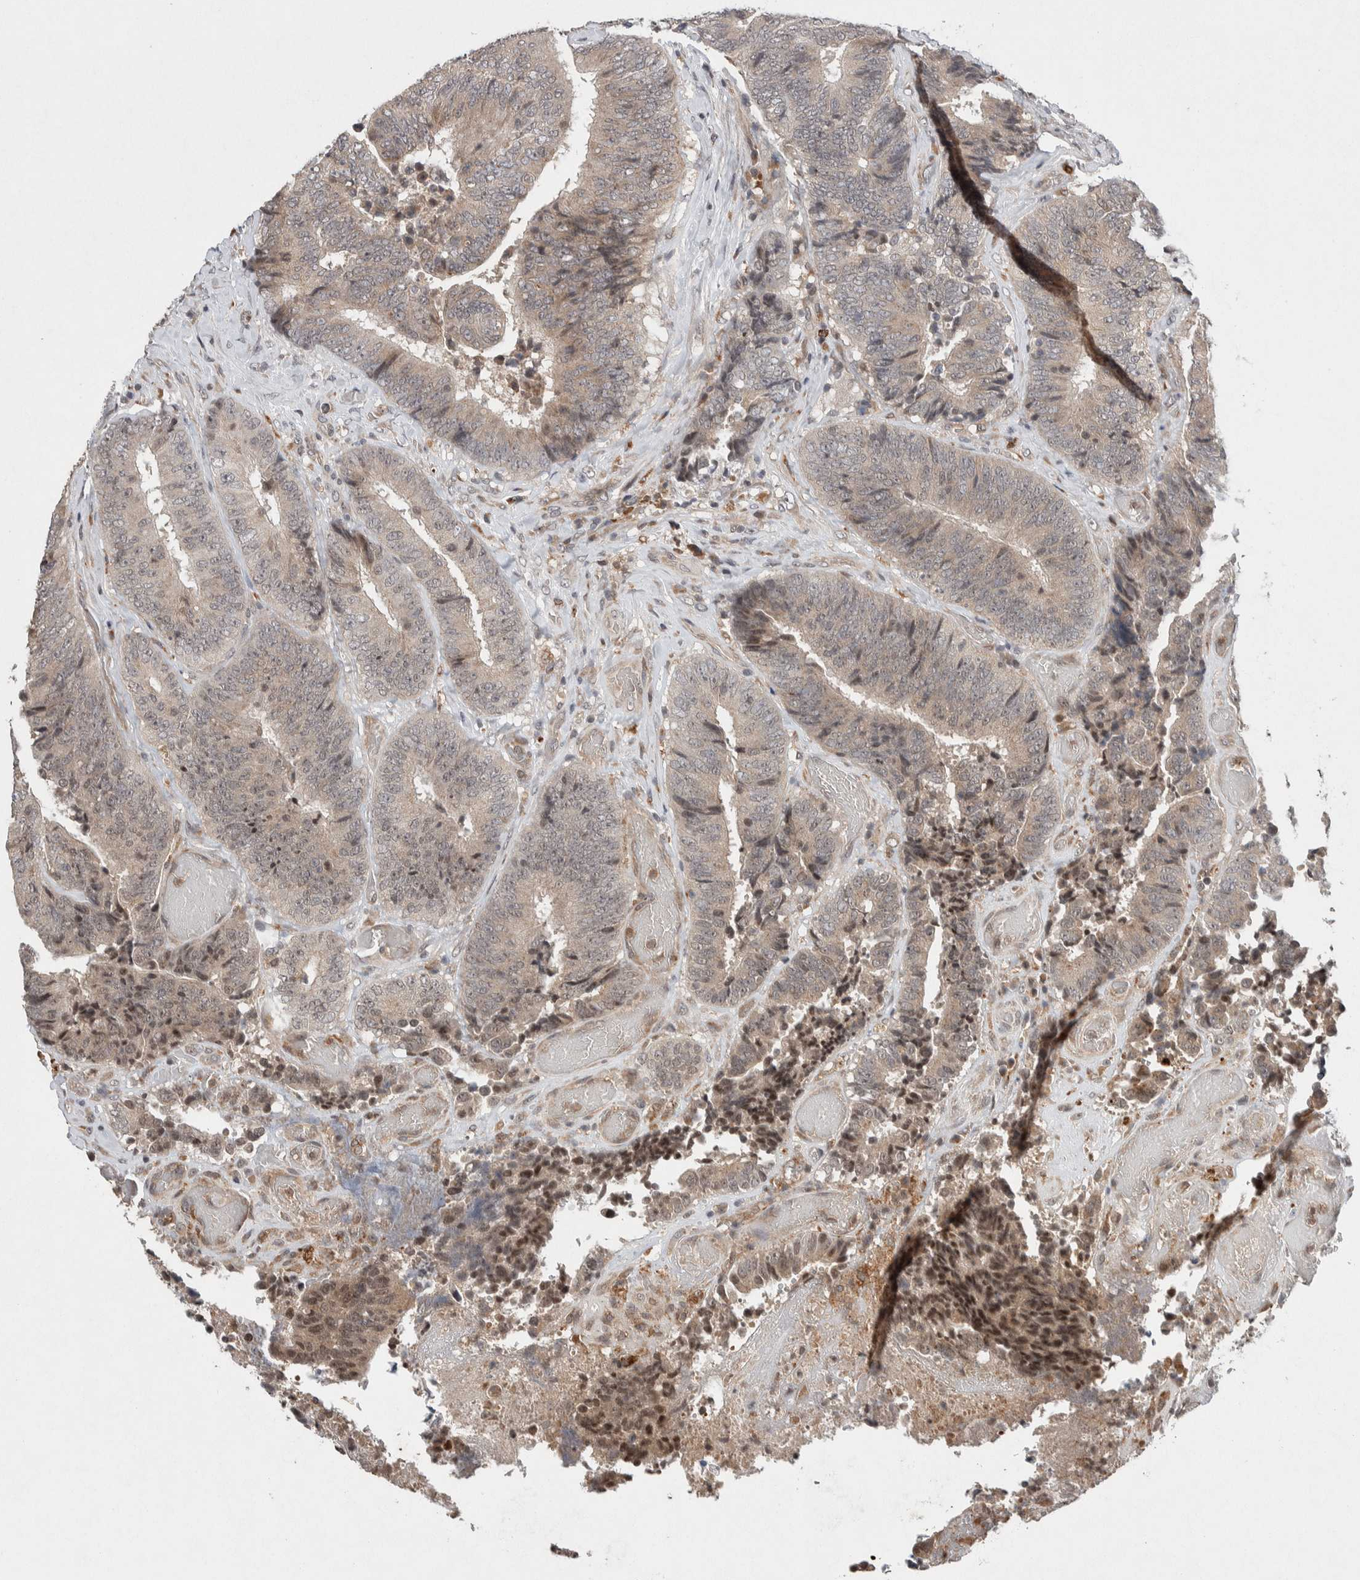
{"staining": {"intensity": "weak", "quantity": ">75%", "location": "cytoplasmic/membranous"}, "tissue": "colorectal cancer", "cell_type": "Tumor cells", "image_type": "cancer", "snomed": [{"axis": "morphology", "description": "Adenocarcinoma, NOS"}, {"axis": "topography", "description": "Rectum"}], "caption": "A low amount of weak cytoplasmic/membranous expression is appreciated in approximately >75% of tumor cells in colorectal cancer tissue. Using DAB (brown) and hematoxylin (blue) stains, captured at high magnification using brightfield microscopy.", "gene": "KCNK1", "patient": {"sex": "male", "age": 72}}